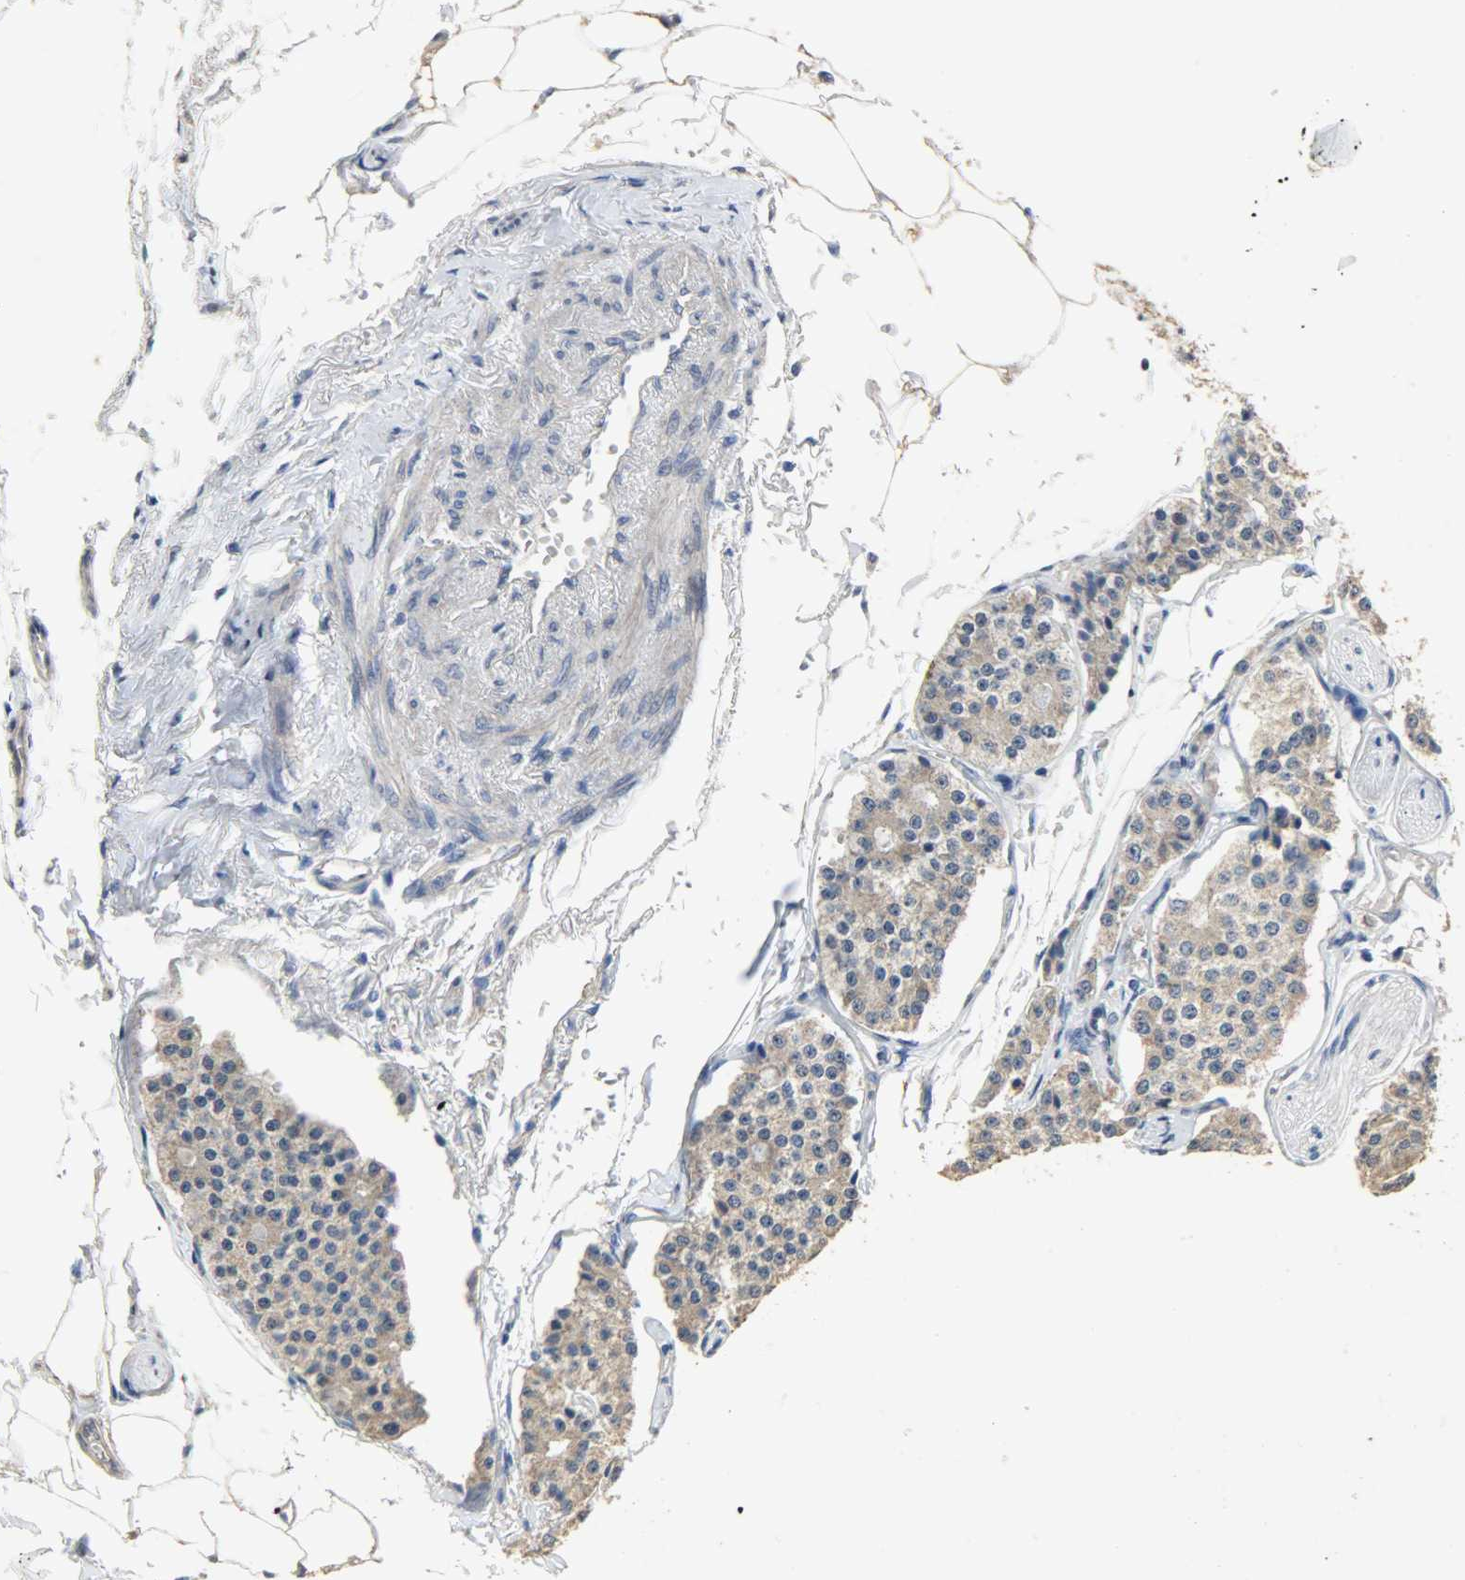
{"staining": {"intensity": "moderate", "quantity": ">75%", "location": "cytoplasmic/membranous"}, "tissue": "carcinoid", "cell_type": "Tumor cells", "image_type": "cancer", "snomed": [{"axis": "morphology", "description": "Carcinoid, malignant, NOS"}, {"axis": "topography", "description": "Colon"}], "caption": "This is an image of IHC staining of carcinoid (malignant), which shows moderate expression in the cytoplasmic/membranous of tumor cells.", "gene": "CDKN2C", "patient": {"sex": "female", "age": 61}}